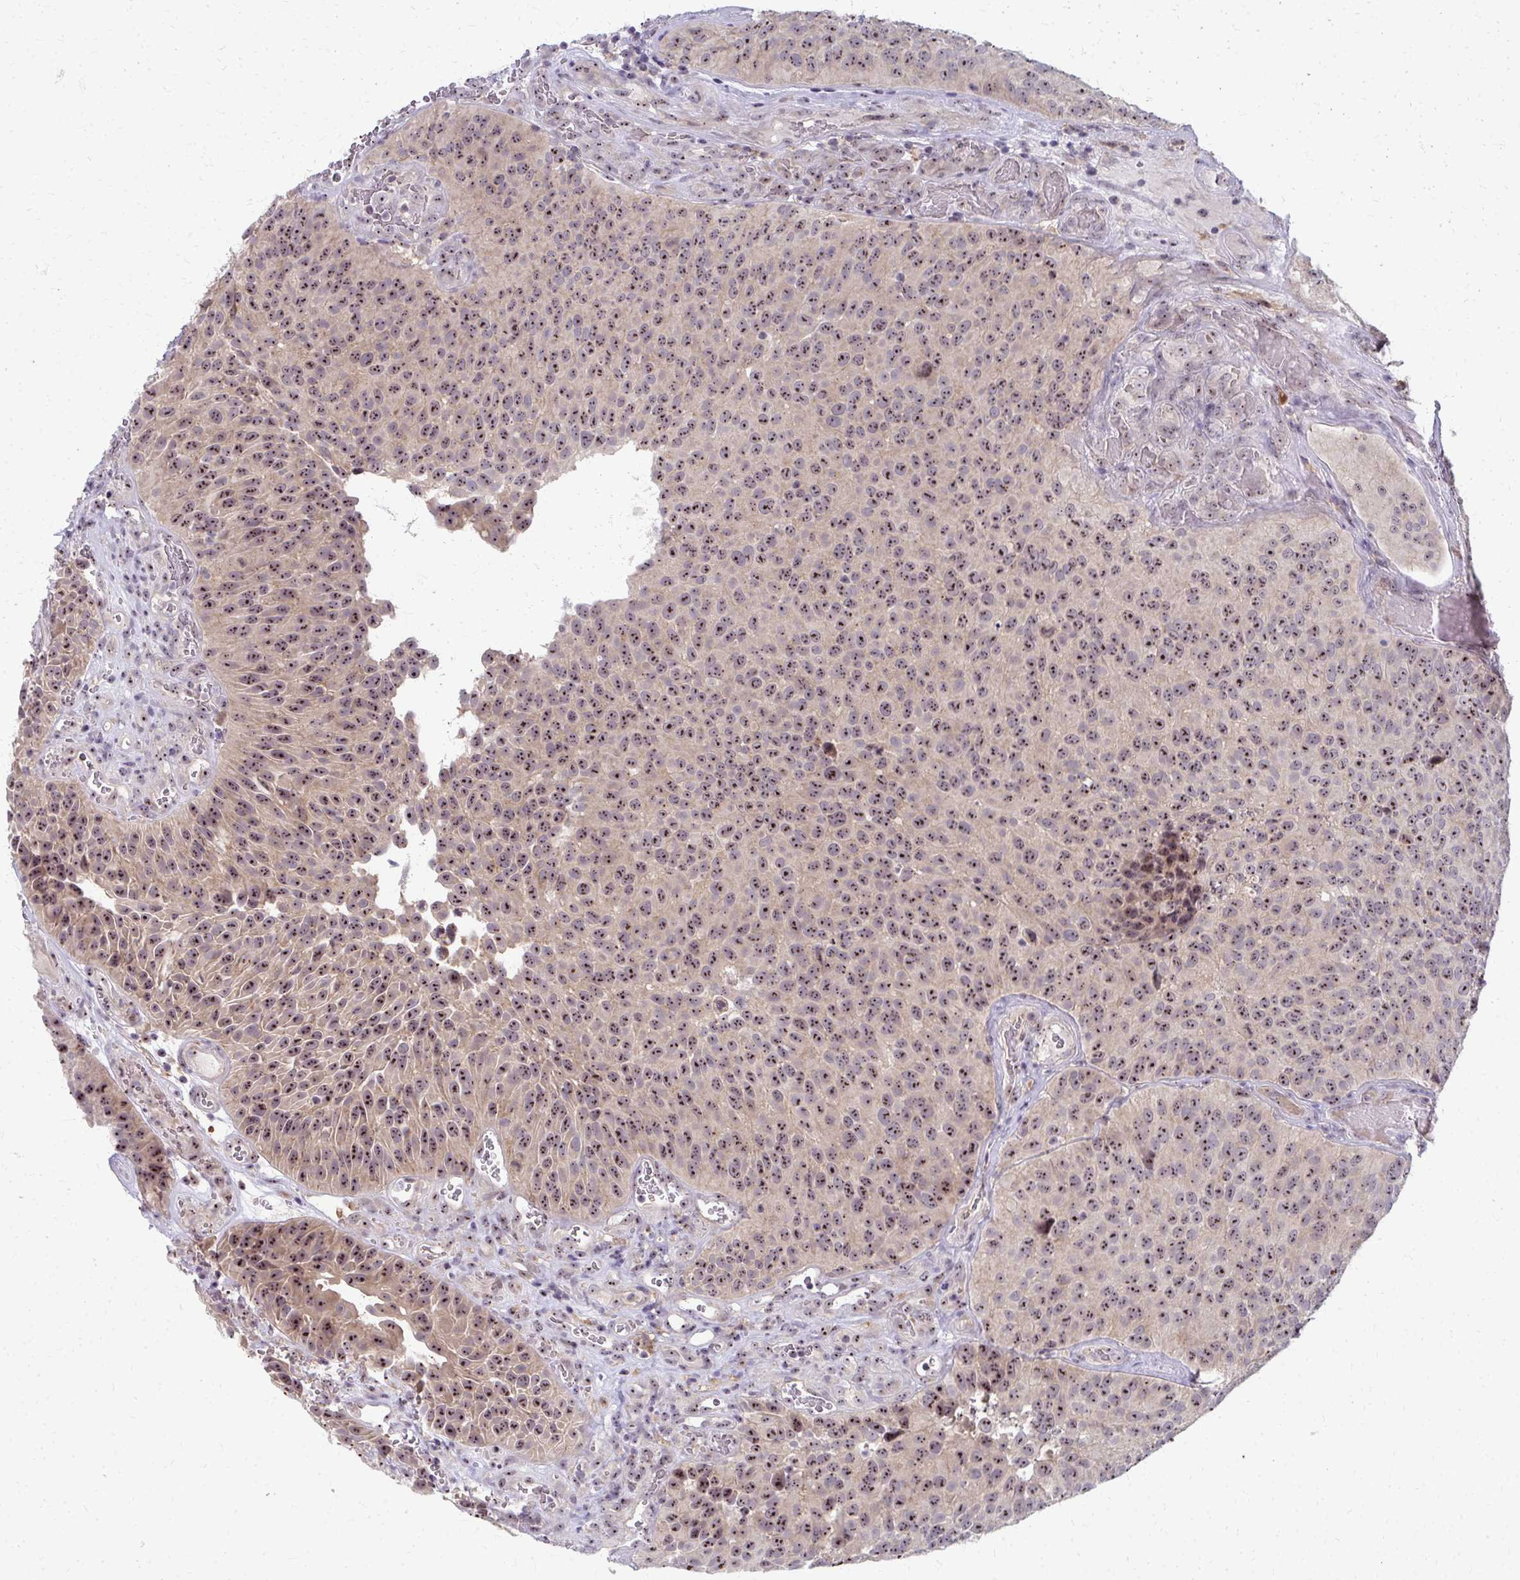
{"staining": {"intensity": "moderate", "quantity": ">75%", "location": "nuclear"}, "tissue": "urothelial cancer", "cell_type": "Tumor cells", "image_type": "cancer", "snomed": [{"axis": "morphology", "description": "Urothelial carcinoma, Low grade"}, {"axis": "topography", "description": "Urinary bladder"}], "caption": "The histopathology image reveals staining of urothelial cancer, revealing moderate nuclear protein expression (brown color) within tumor cells.", "gene": "NUDT16", "patient": {"sex": "male", "age": 76}}